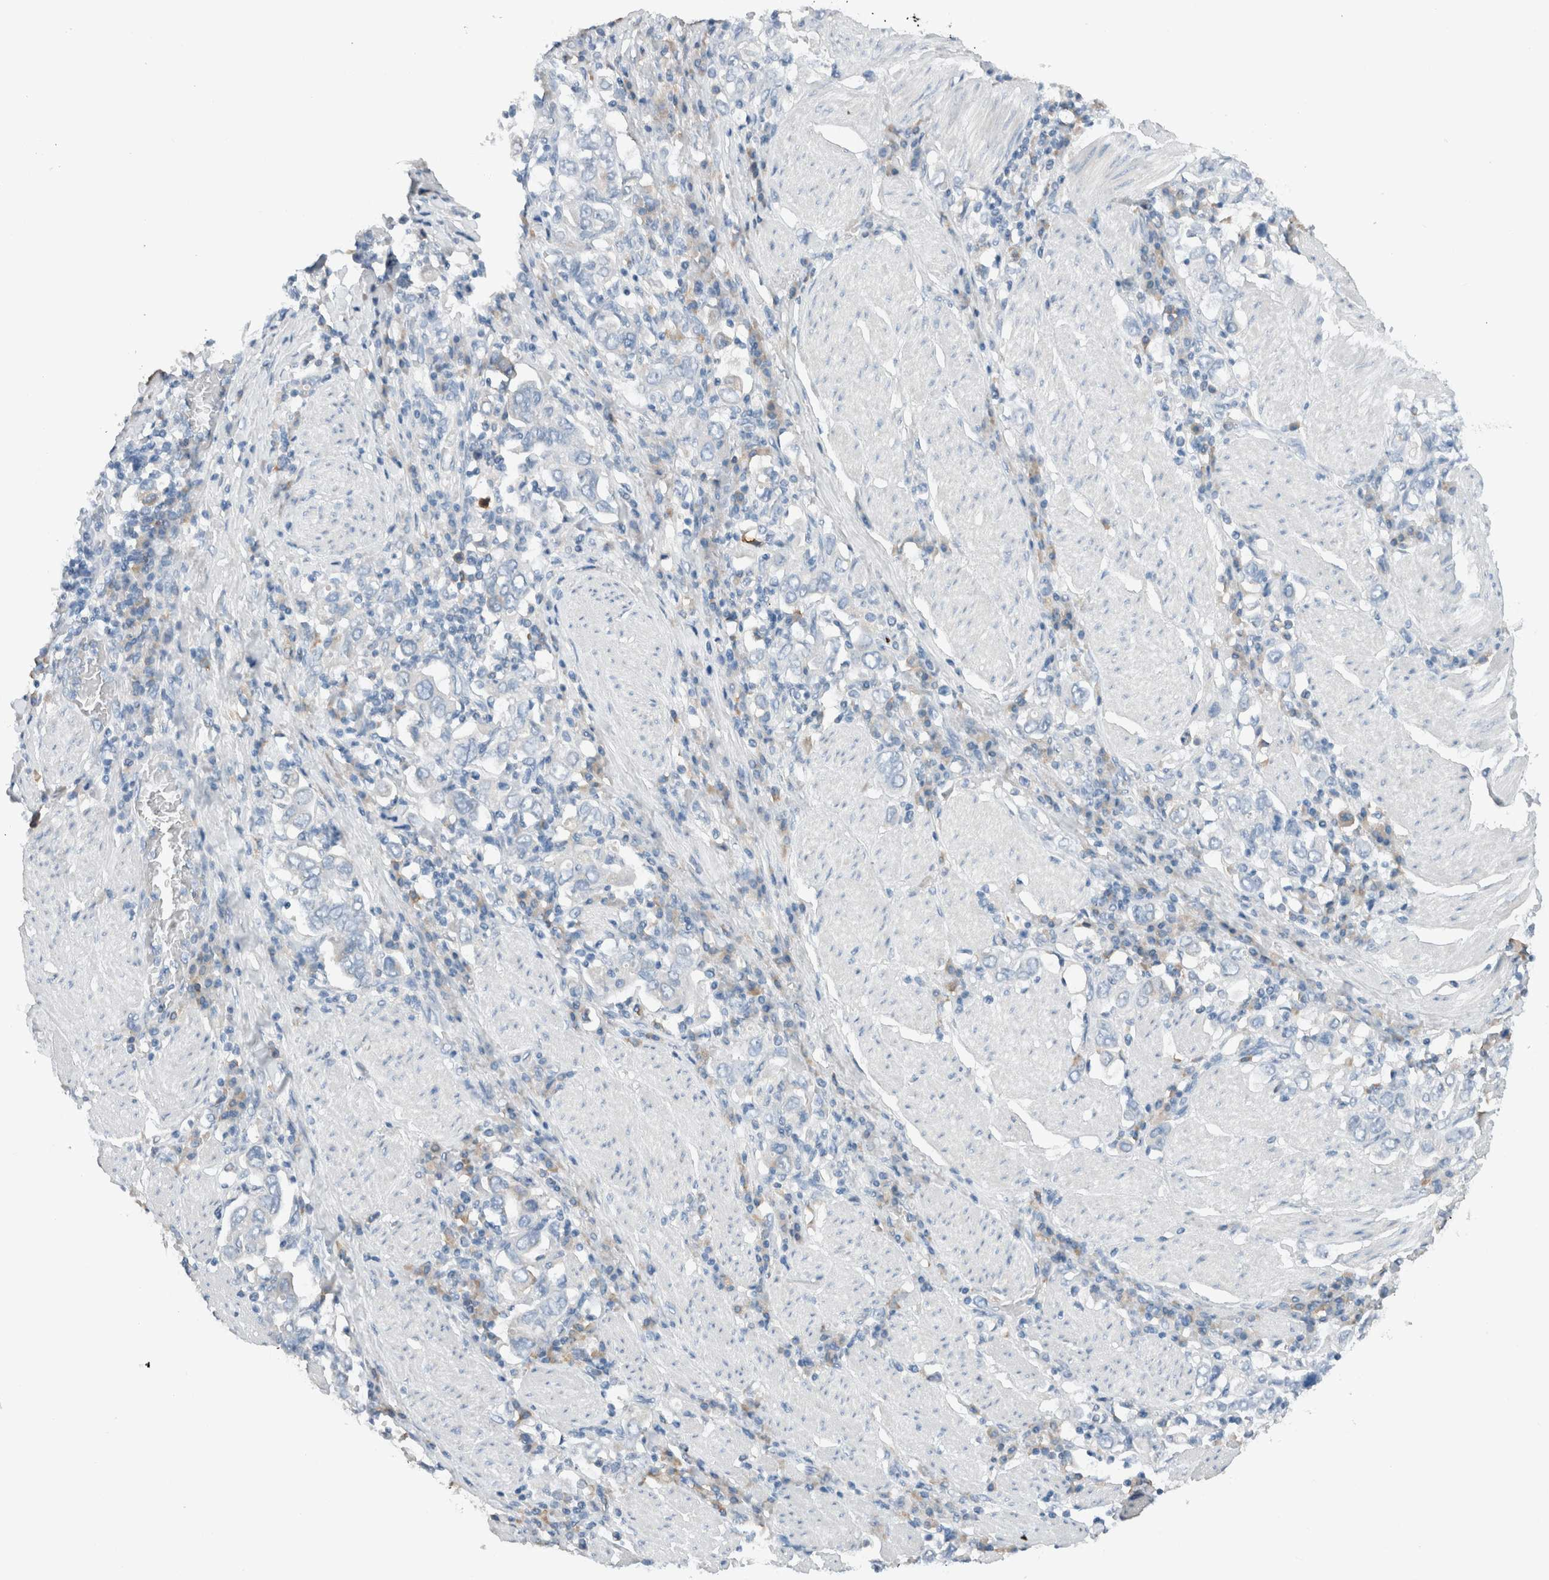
{"staining": {"intensity": "negative", "quantity": "none", "location": "none"}, "tissue": "stomach cancer", "cell_type": "Tumor cells", "image_type": "cancer", "snomed": [{"axis": "morphology", "description": "Adenocarcinoma, NOS"}, {"axis": "topography", "description": "Stomach, upper"}], "caption": "Micrograph shows no significant protein expression in tumor cells of adenocarcinoma (stomach).", "gene": "DUOX1", "patient": {"sex": "male", "age": 62}}